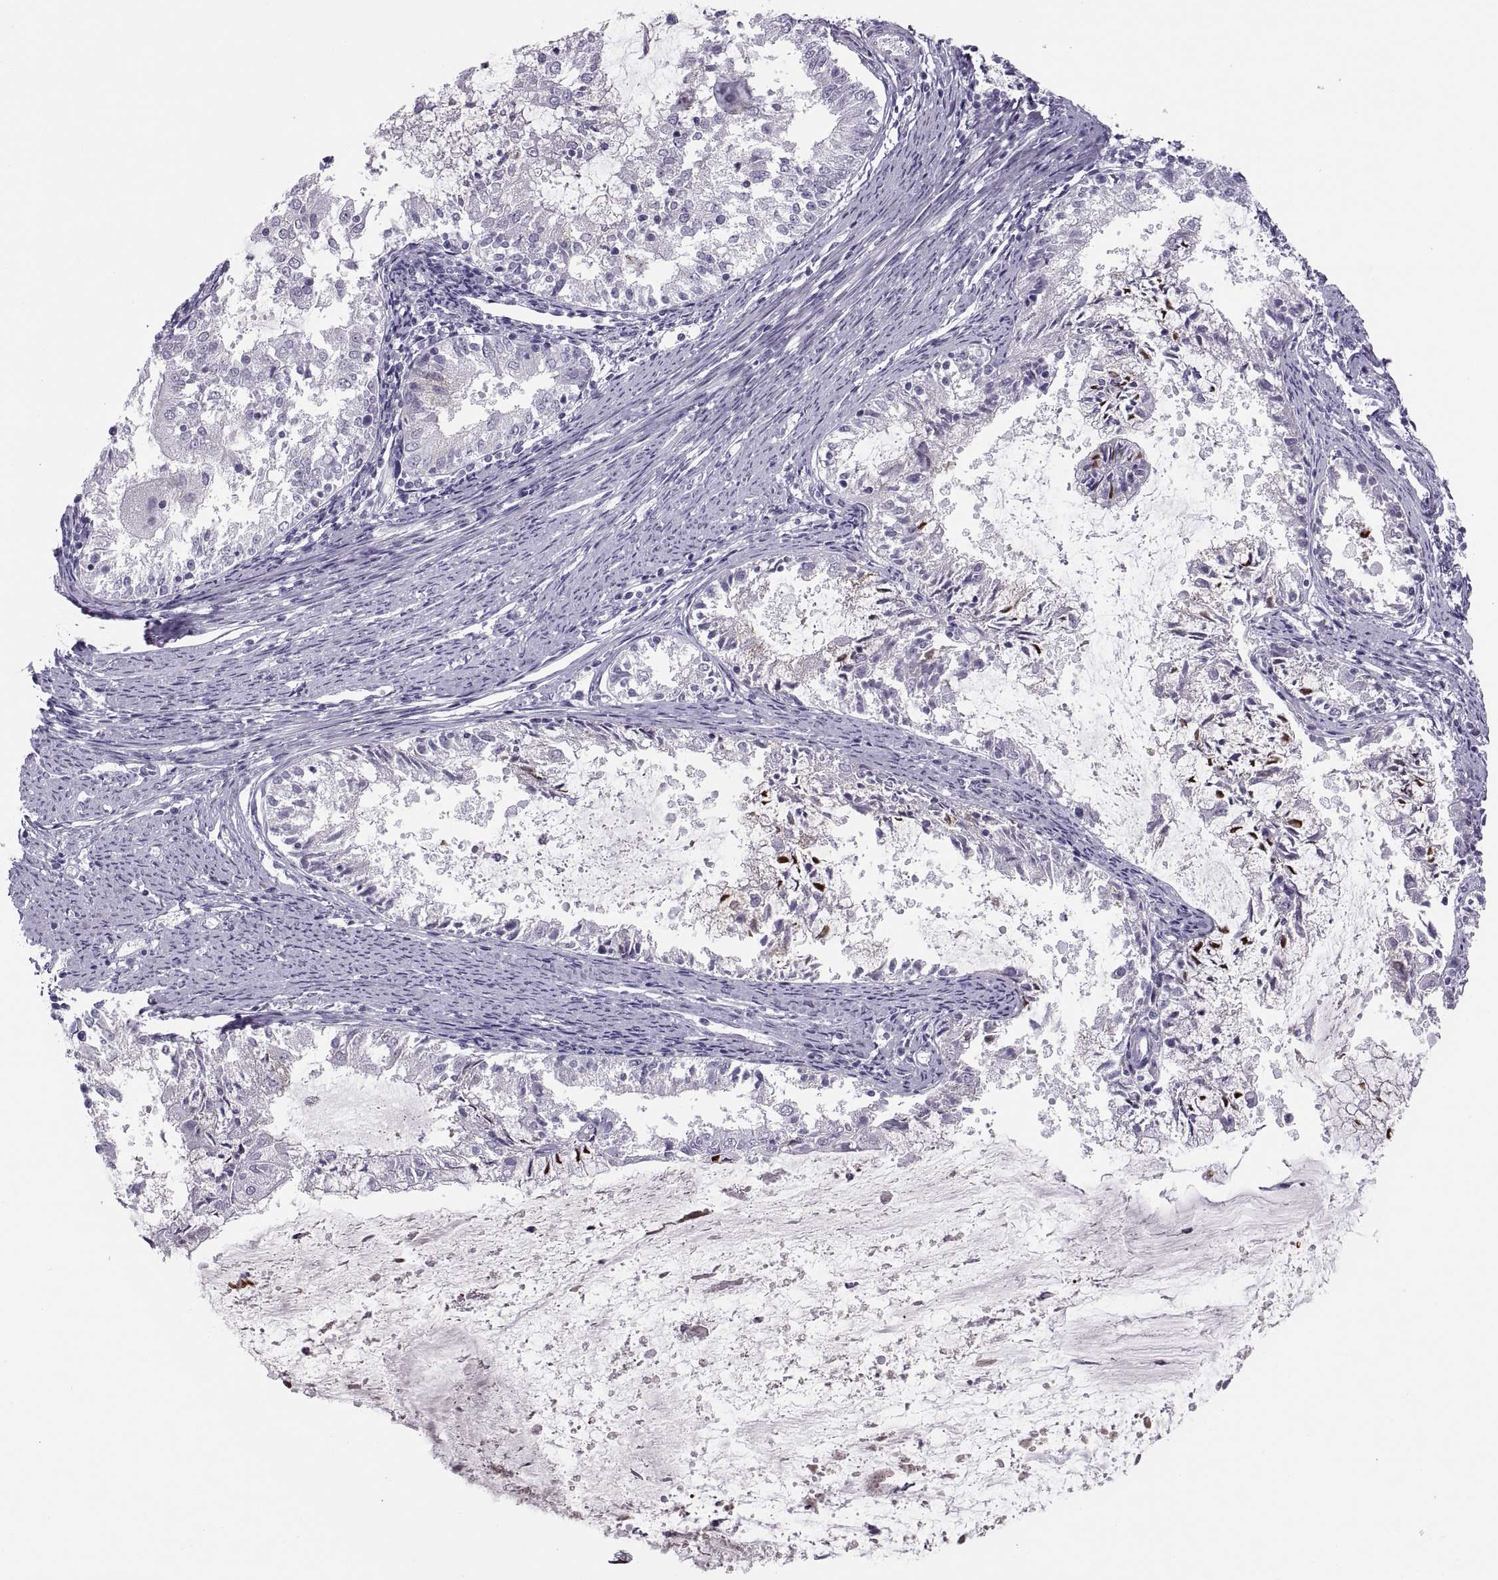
{"staining": {"intensity": "negative", "quantity": "none", "location": "none"}, "tissue": "endometrial cancer", "cell_type": "Tumor cells", "image_type": "cancer", "snomed": [{"axis": "morphology", "description": "Adenocarcinoma, NOS"}, {"axis": "topography", "description": "Endometrium"}], "caption": "The image reveals no significant expression in tumor cells of adenocarcinoma (endometrial).", "gene": "C3orf22", "patient": {"sex": "female", "age": 57}}